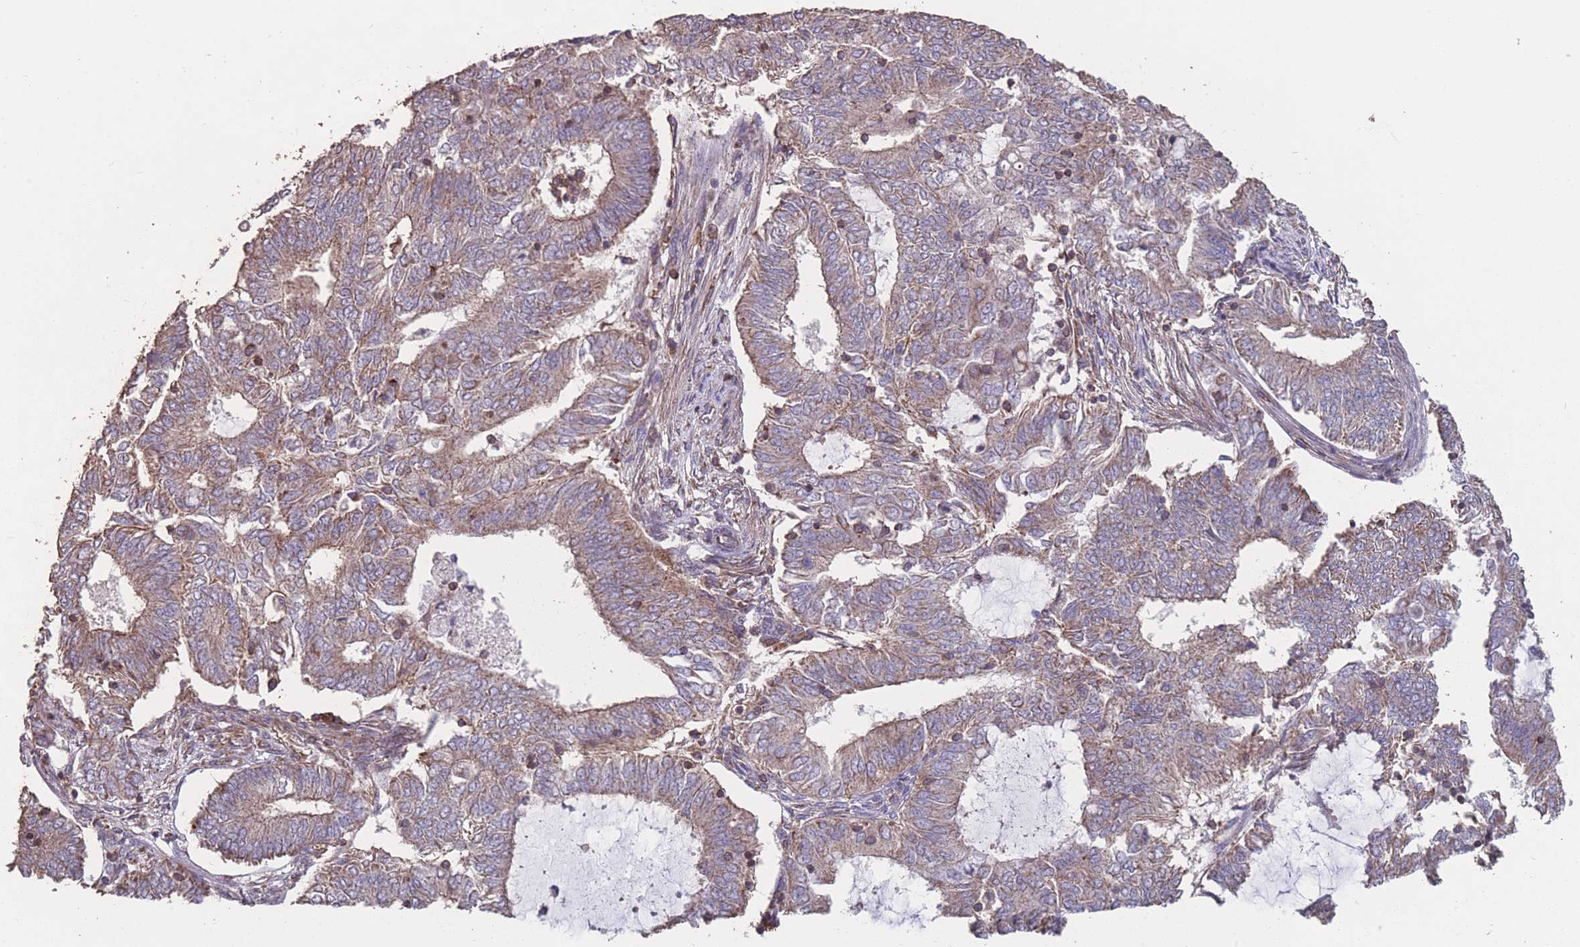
{"staining": {"intensity": "weak", "quantity": ">75%", "location": "cytoplasmic/membranous"}, "tissue": "endometrial cancer", "cell_type": "Tumor cells", "image_type": "cancer", "snomed": [{"axis": "morphology", "description": "Adenocarcinoma, NOS"}, {"axis": "topography", "description": "Endometrium"}], "caption": "Endometrial adenocarcinoma stained with immunohistochemistry (IHC) reveals weak cytoplasmic/membranous staining in about >75% of tumor cells.", "gene": "NUDT21", "patient": {"sex": "female", "age": 62}}